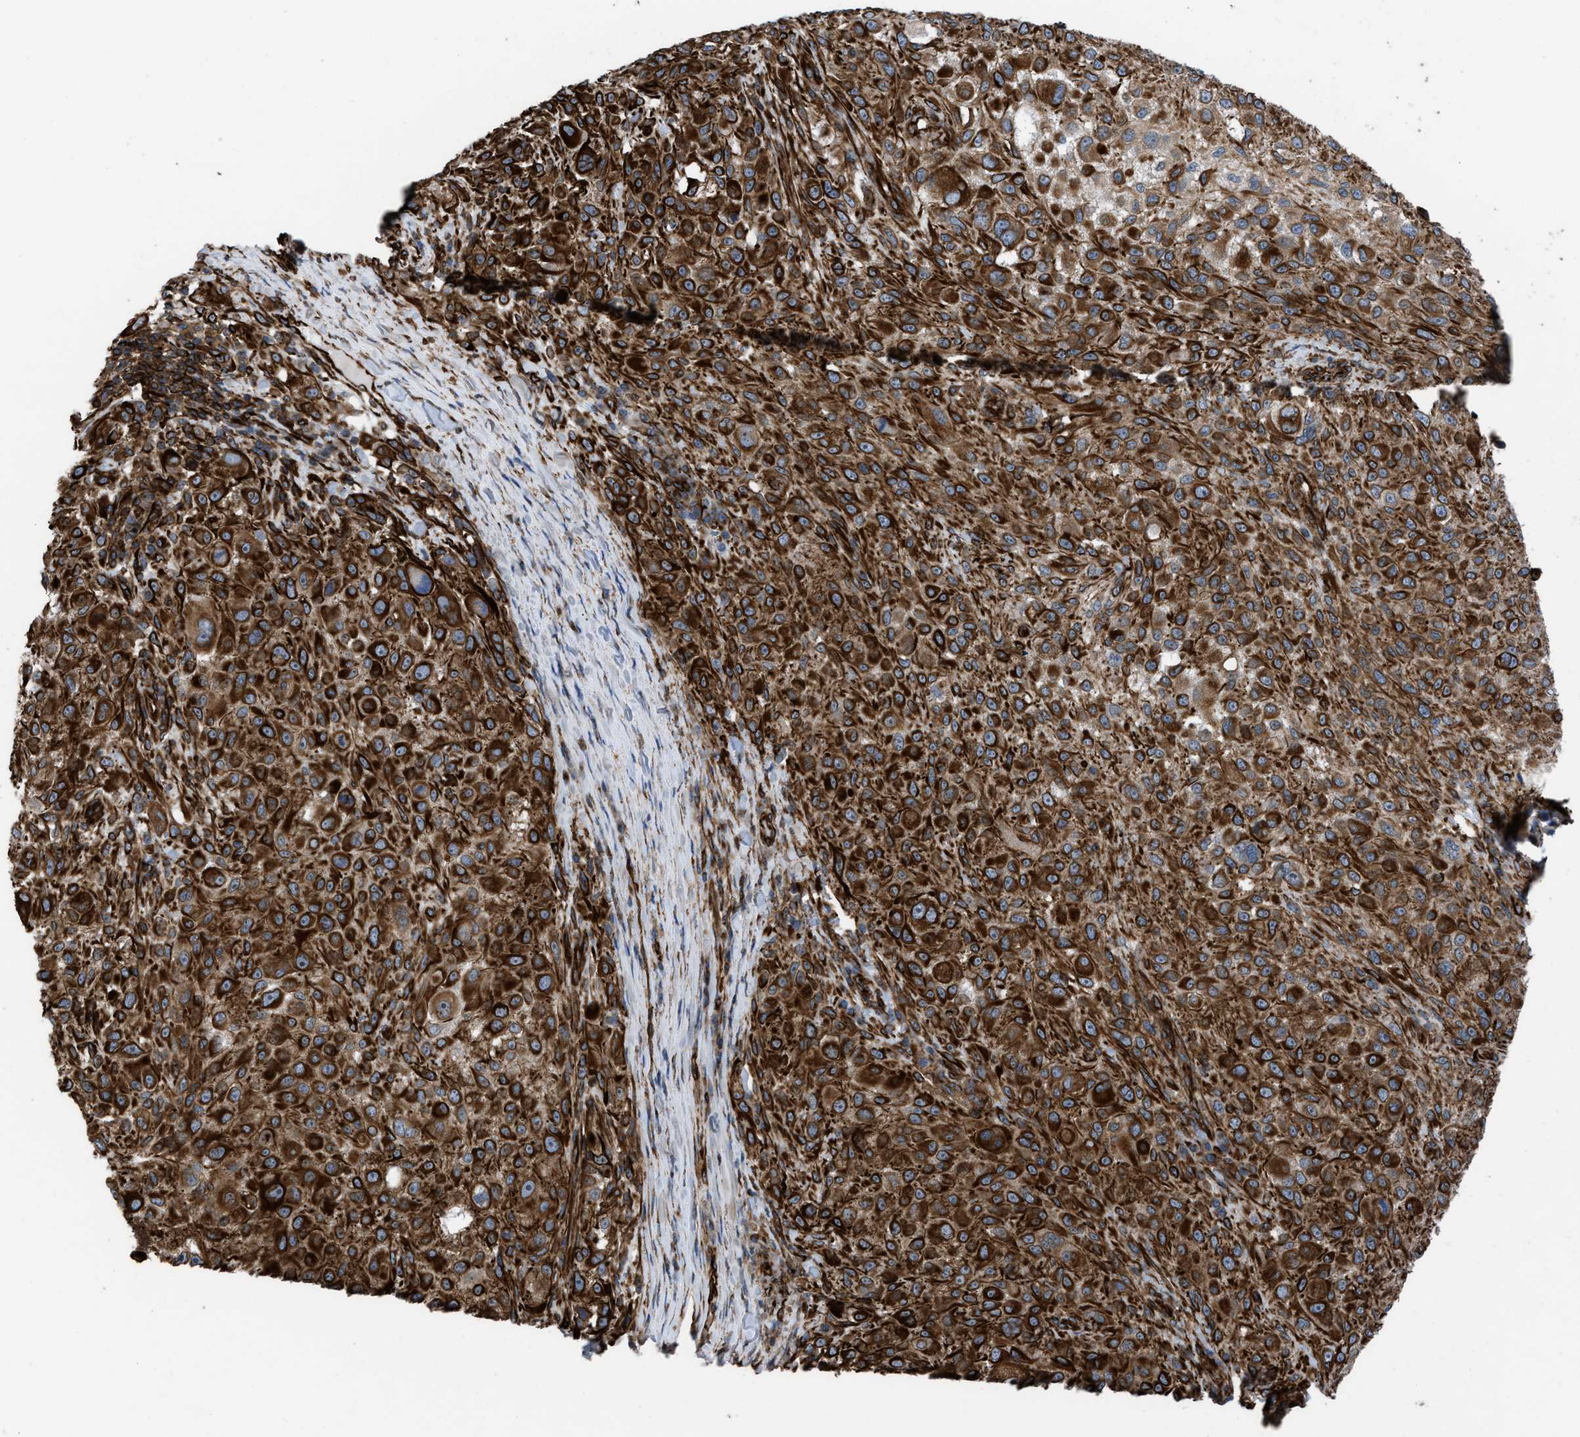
{"staining": {"intensity": "strong", "quantity": ">75%", "location": "cytoplasmic/membranous"}, "tissue": "melanoma", "cell_type": "Tumor cells", "image_type": "cancer", "snomed": [{"axis": "morphology", "description": "Necrosis, NOS"}, {"axis": "morphology", "description": "Malignant melanoma, NOS"}, {"axis": "topography", "description": "Skin"}], "caption": "The image reveals a brown stain indicating the presence of a protein in the cytoplasmic/membranous of tumor cells in melanoma.", "gene": "PTPRE", "patient": {"sex": "female", "age": 87}}